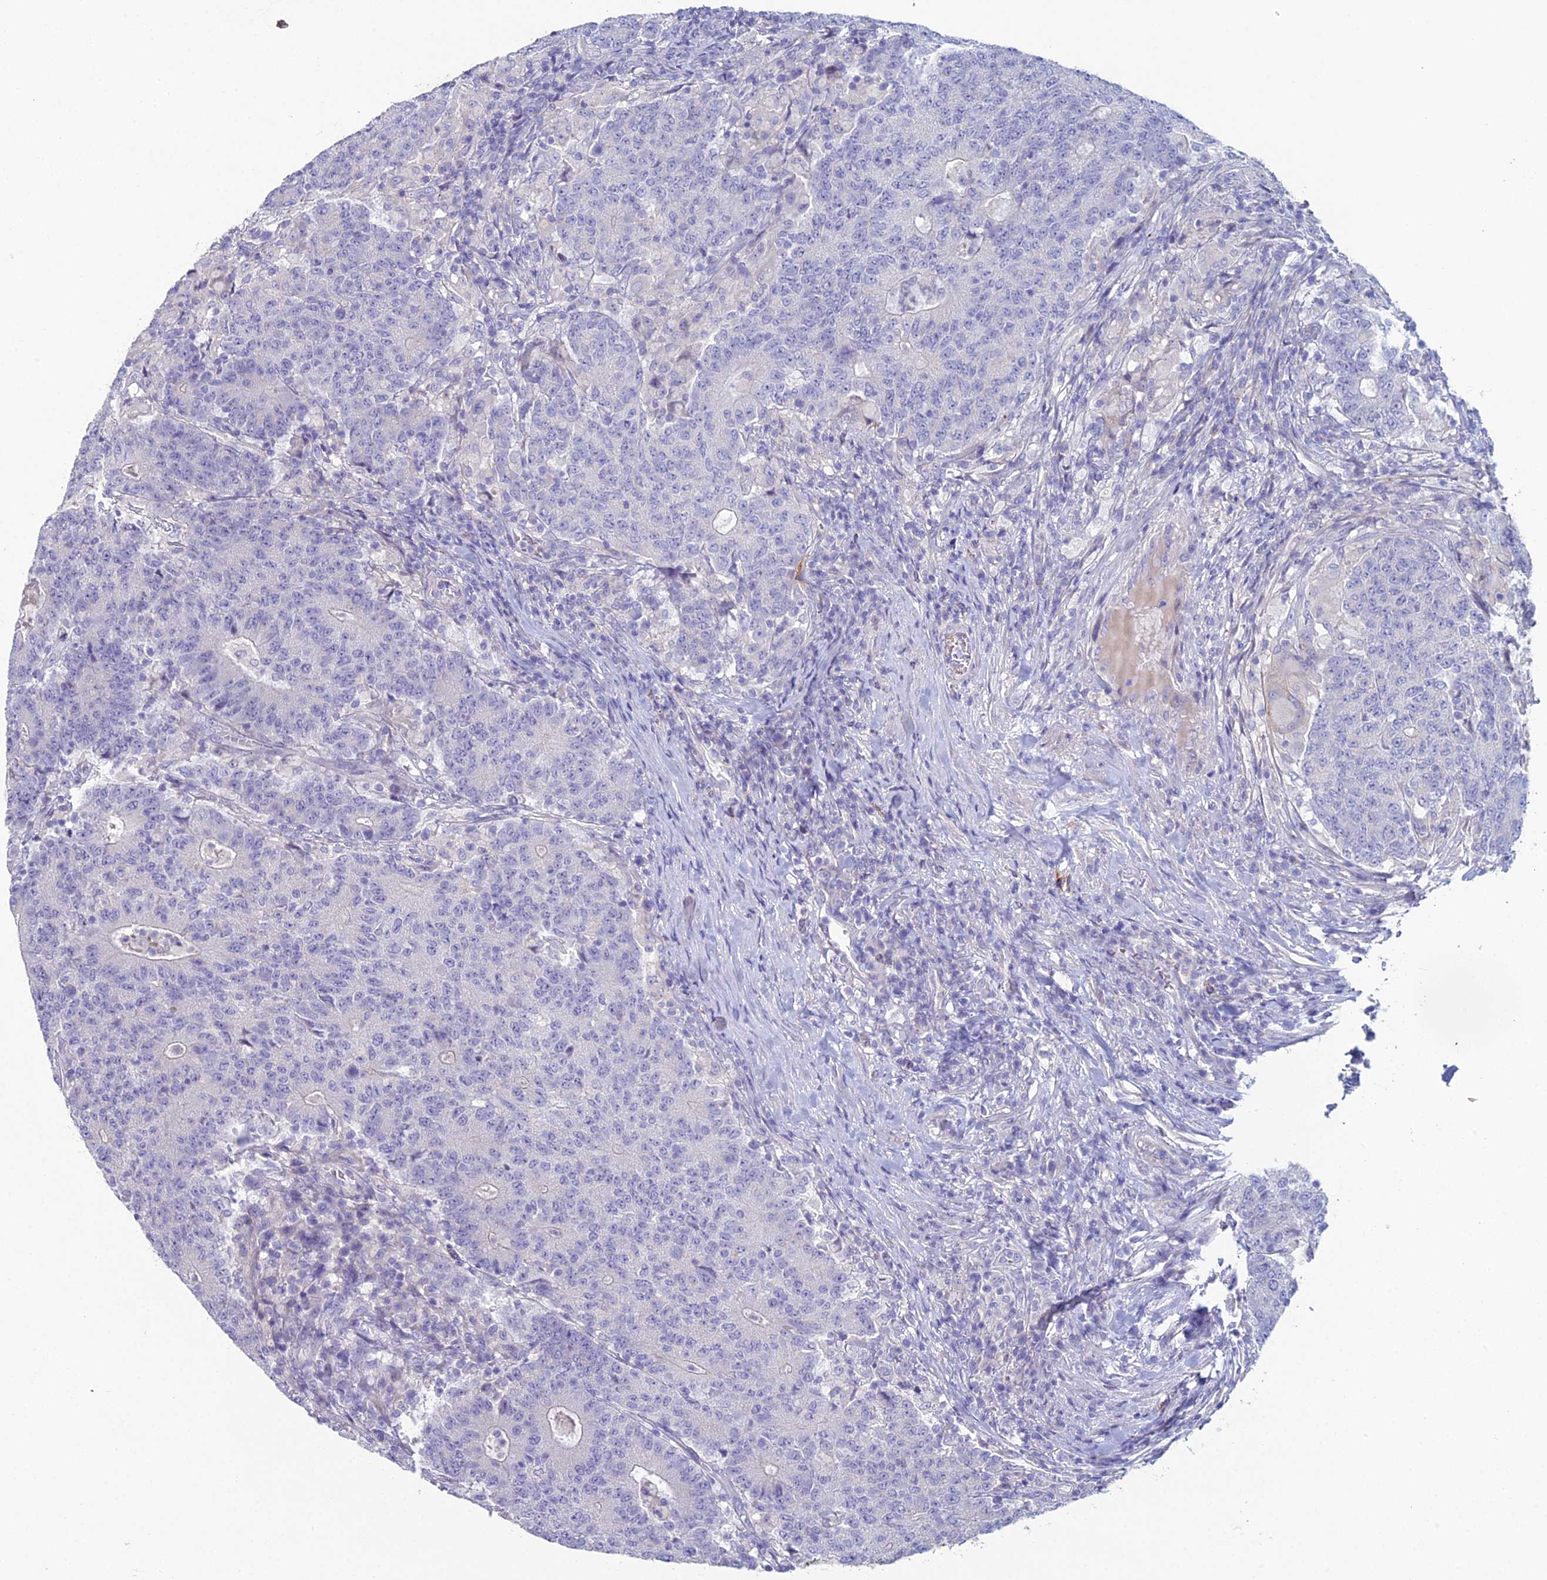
{"staining": {"intensity": "negative", "quantity": "none", "location": "none"}, "tissue": "colorectal cancer", "cell_type": "Tumor cells", "image_type": "cancer", "snomed": [{"axis": "morphology", "description": "Adenocarcinoma, NOS"}, {"axis": "topography", "description": "Colon"}], "caption": "Immunohistochemistry (IHC) image of neoplastic tissue: human colorectal cancer (adenocarcinoma) stained with DAB shows no significant protein expression in tumor cells. (DAB (3,3'-diaminobenzidine) immunohistochemistry (IHC) visualized using brightfield microscopy, high magnification).", "gene": "NCAM1", "patient": {"sex": "female", "age": 75}}